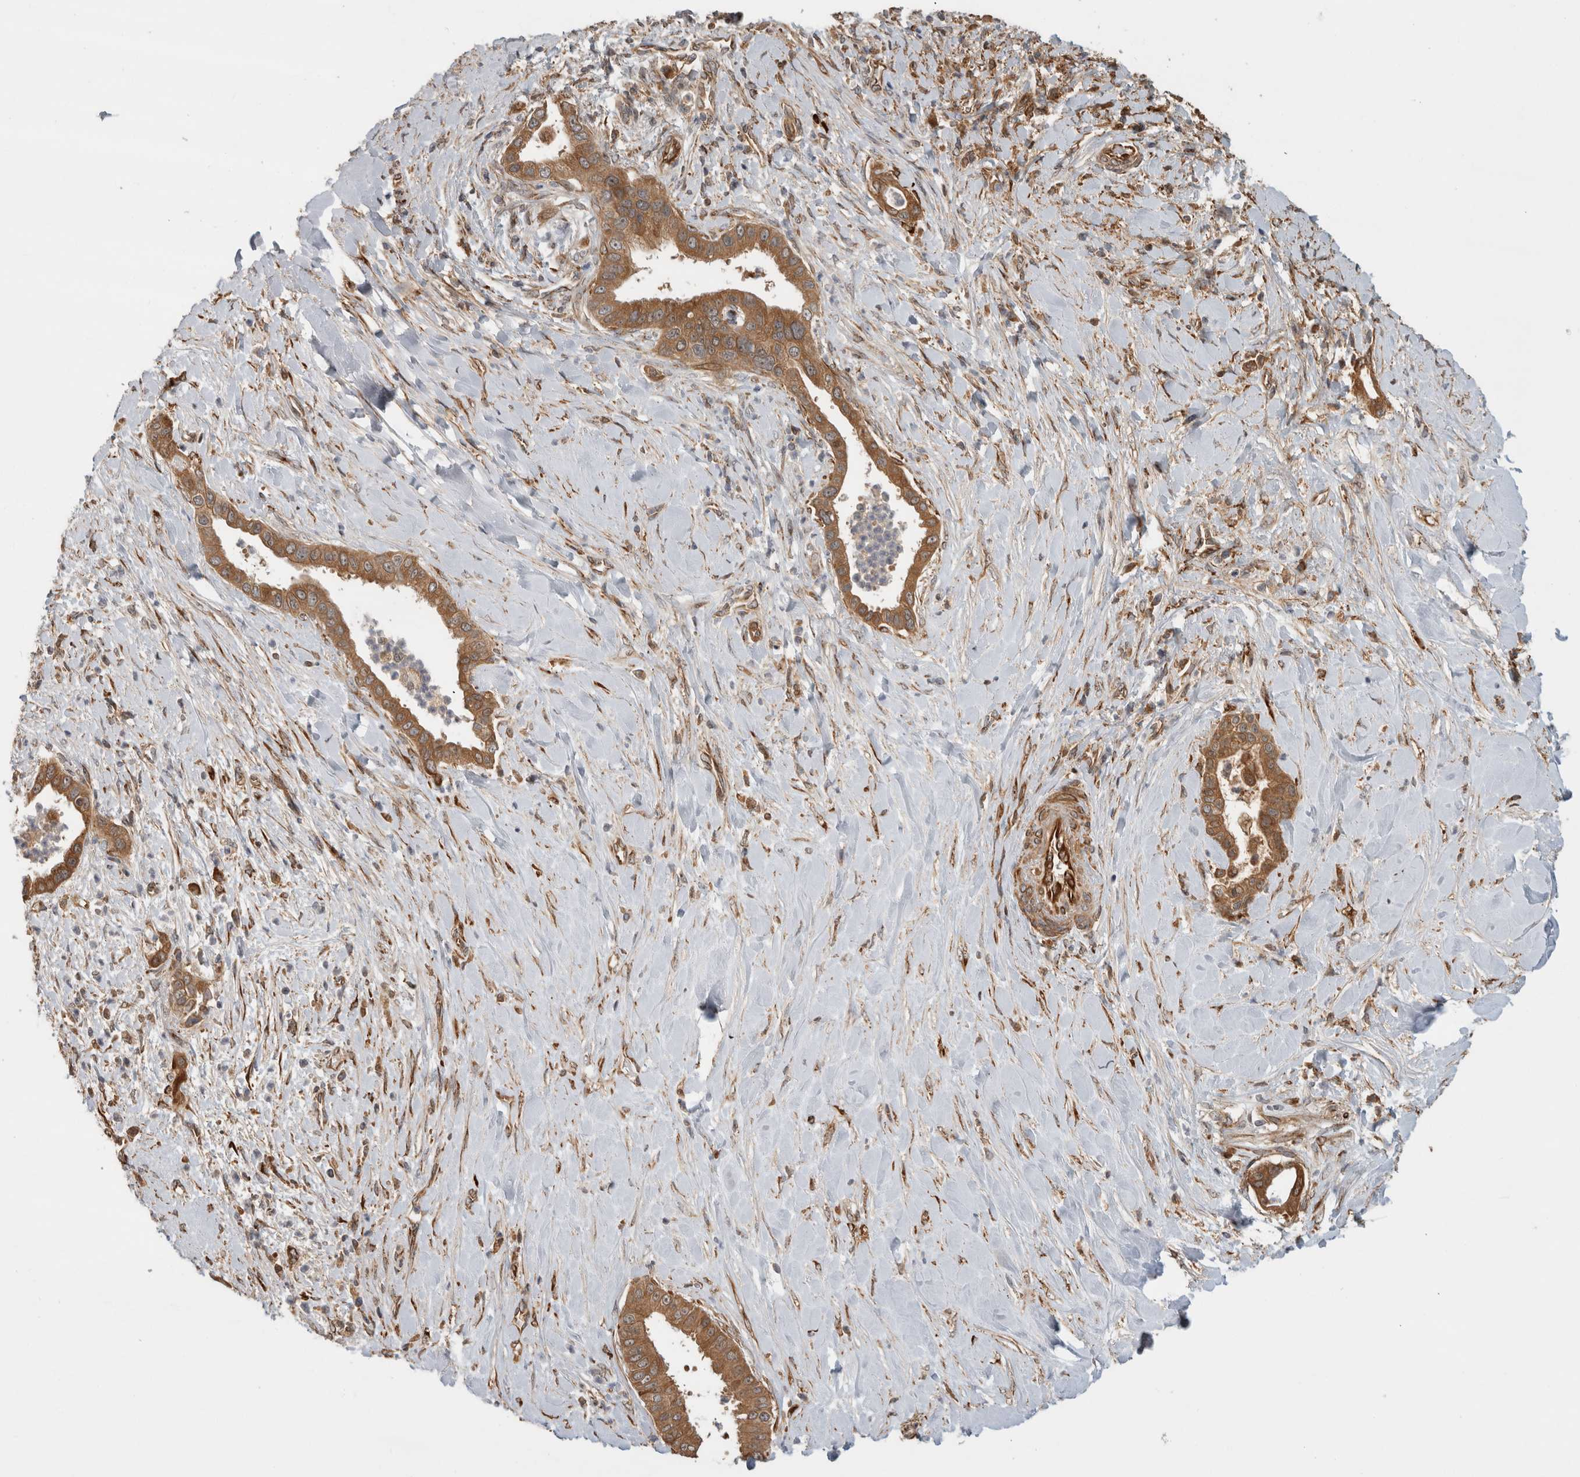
{"staining": {"intensity": "strong", "quantity": ">75%", "location": "cytoplasmic/membranous"}, "tissue": "liver cancer", "cell_type": "Tumor cells", "image_type": "cancer", "snomed": [{"axis": "morphology", "description": "Cholangiocarcinoma"}, {"axis": "topography", "description": "Liver"}], "caption": "A brown stain labels strong cytoplasmic/membranous positivity of a protein in liver cancer tumor cells.", "gene": "TUBD1", "patient": {"sex": "female", "age": 54}}